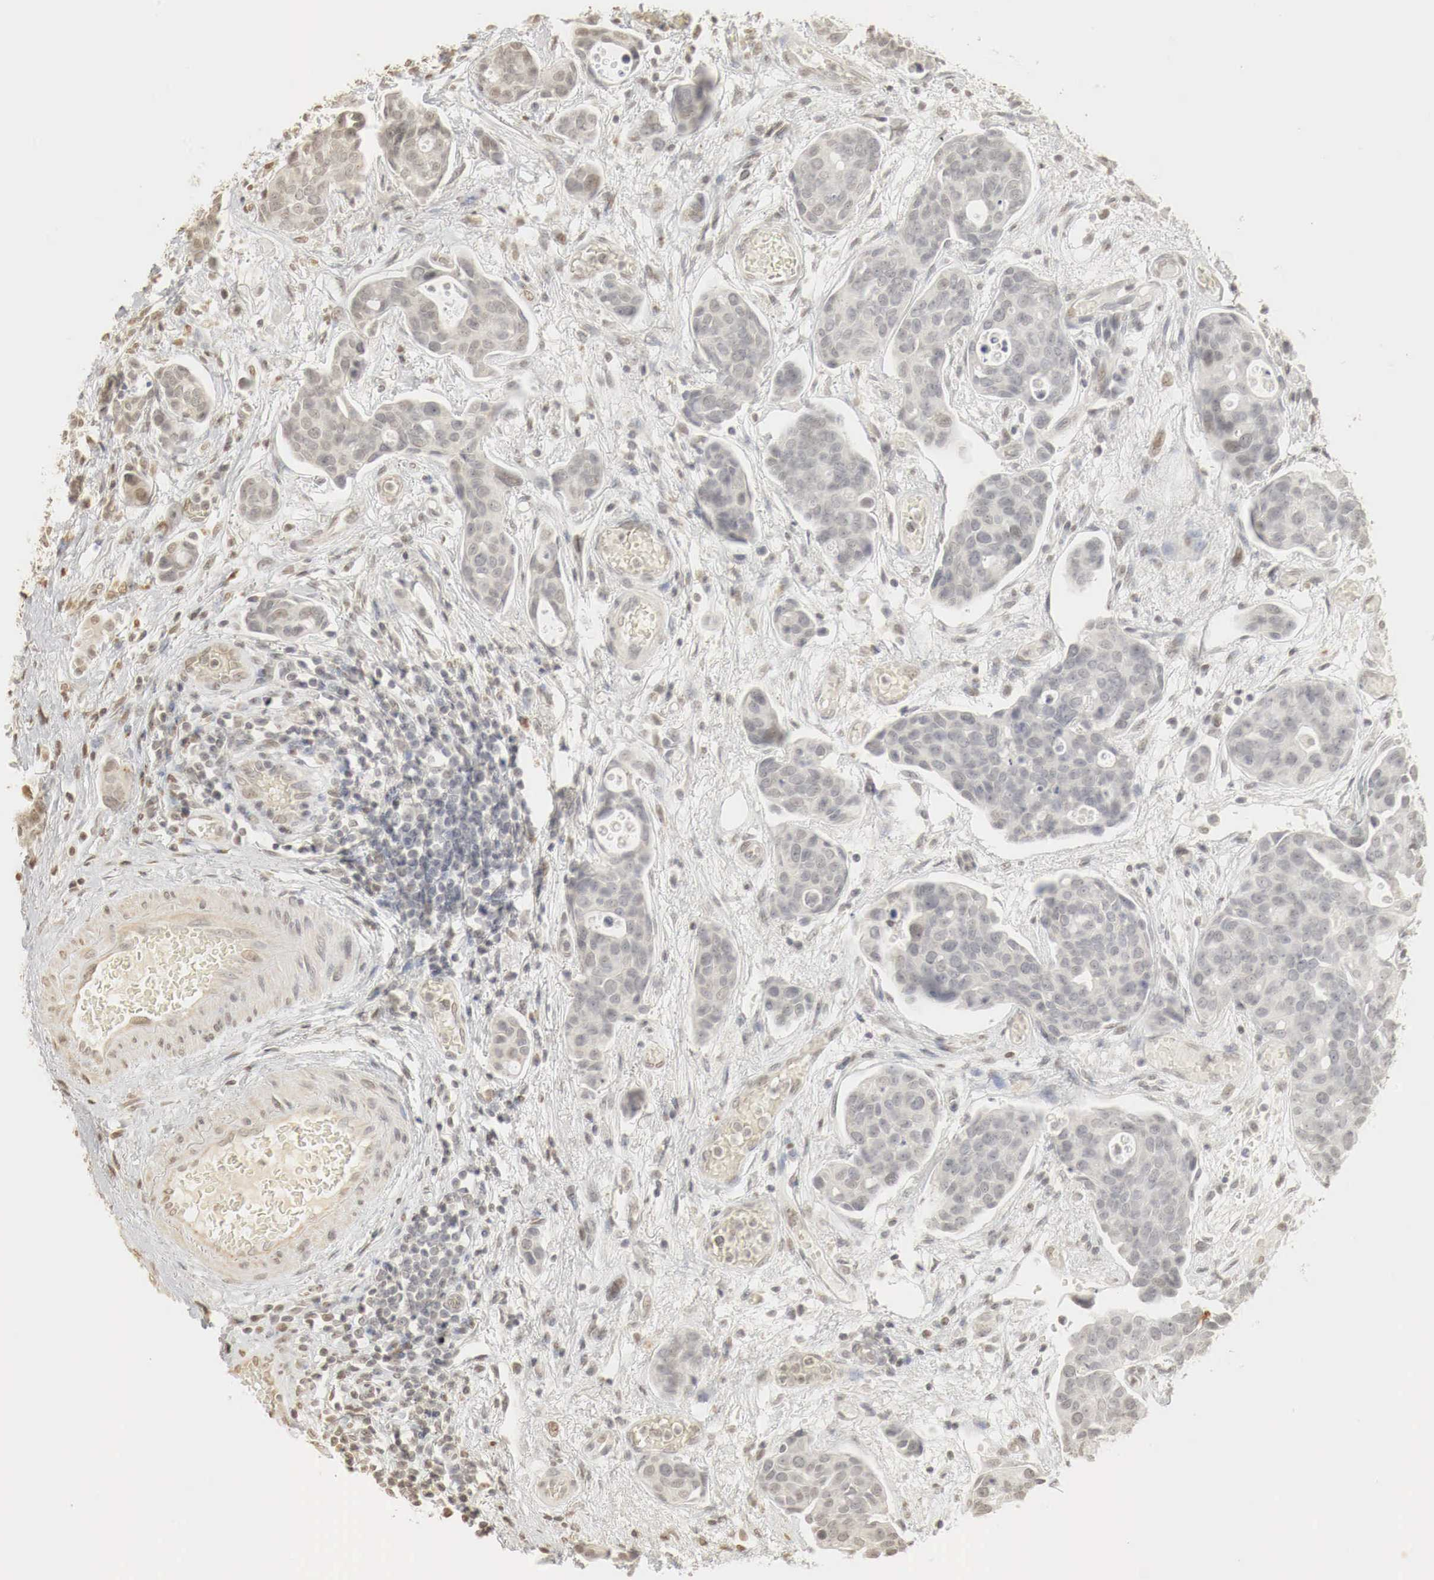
{"staining": {"intensity": "weak", "quantity": "<25%", "location": "nuclear"}, "tissue": "urothelial cancer", "cell_type": "Tumor cells", "image_type": "cancer", "snomed": [{"axis": "morphology", "description": "Urothelial carcinoma, High grade"}, {"axis": "topography", "description": "Urinary bladder"}], "caption": "Urothelial cancer was stained to show a protein in brown. There is no significant expression in tumor cells.", "gene": "ERBB4", "patient": {"sex": "male", "age": 78}}